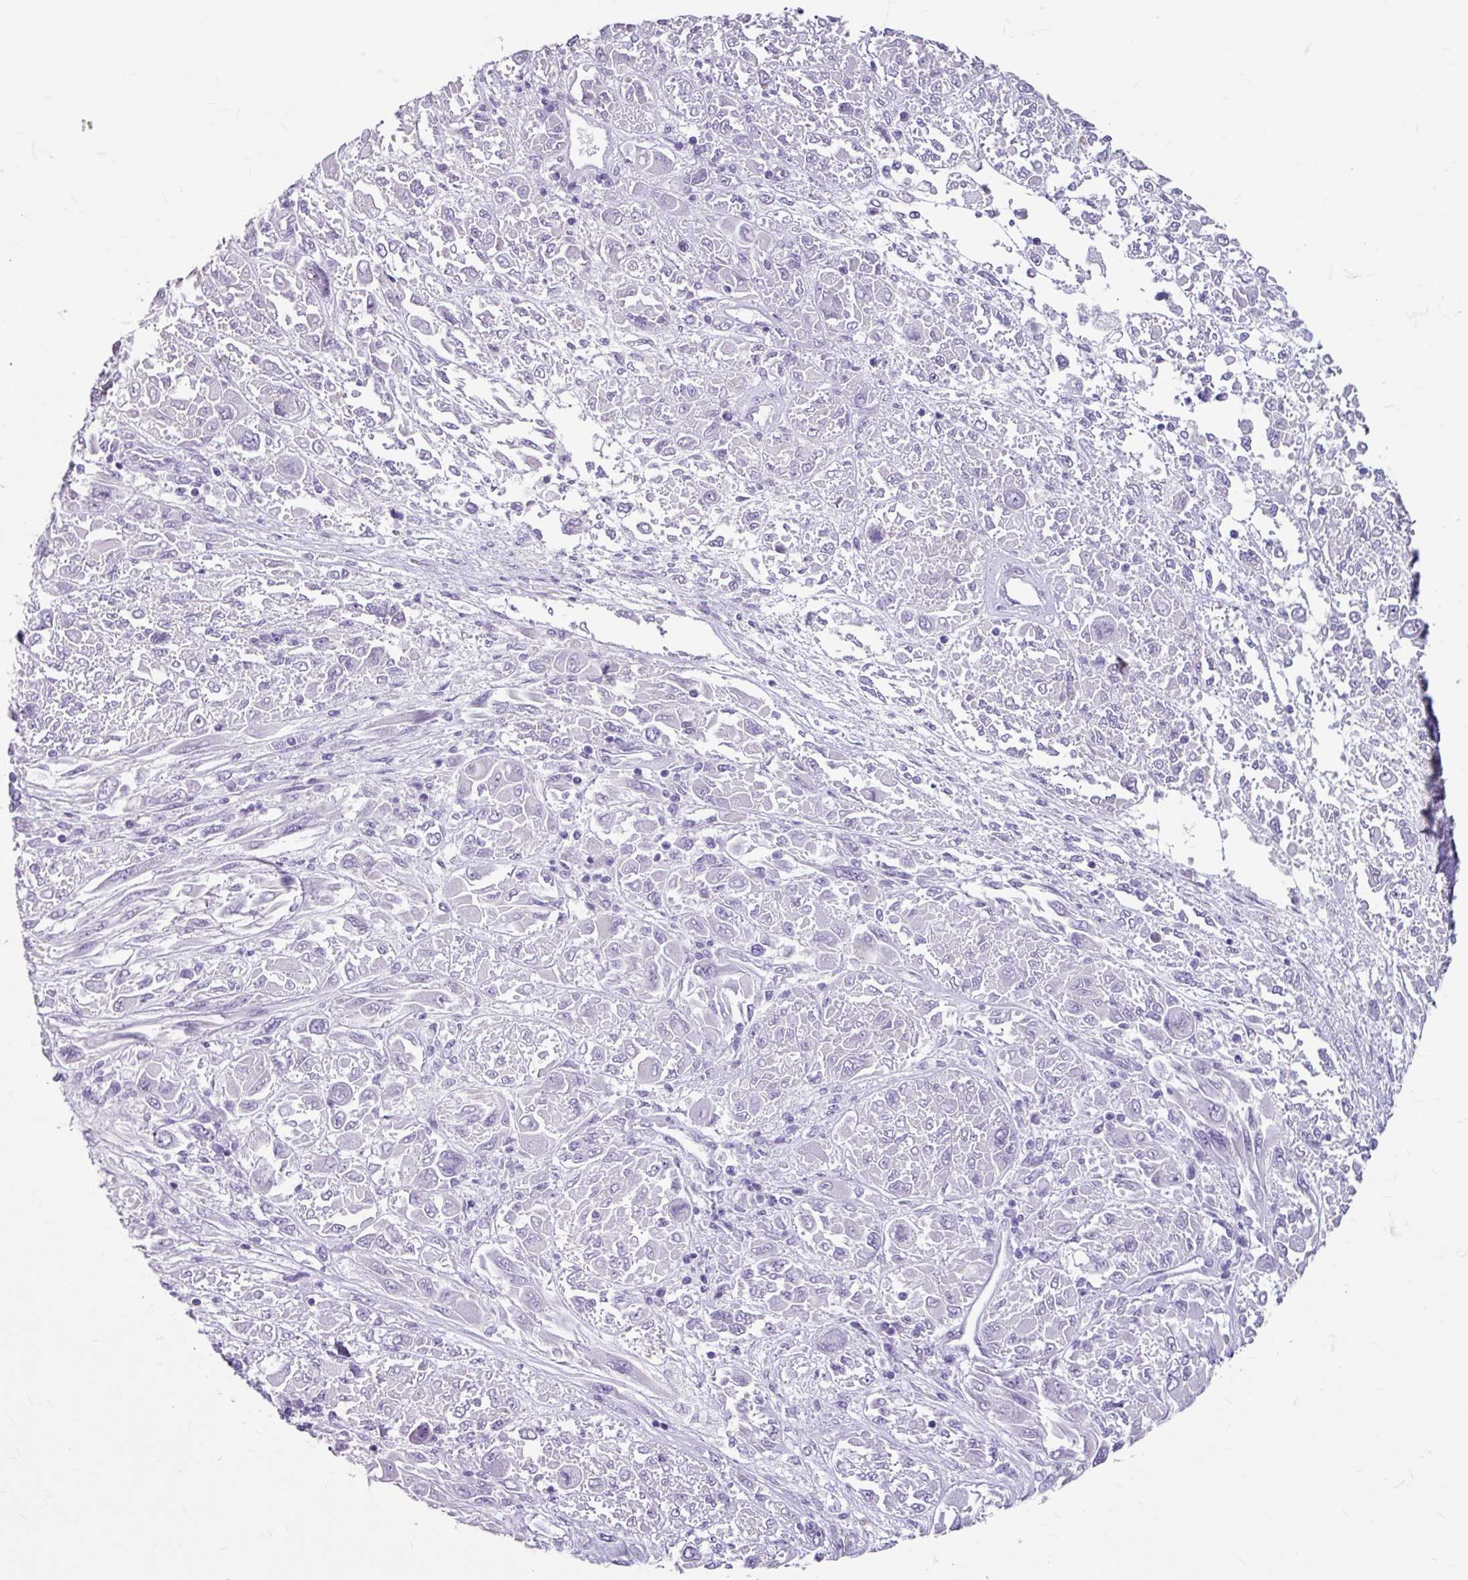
{"staining": {"intensity": "negative", "quantity": "none", "location": "none"}, "tissue": "melanoma", "cell_type": "Tumor cells", "image_type": "cancer", "snomed": [{"axis": "morphology", "description": "Malignant melanoma, NOS"}, {"axis": "topography", "description": "Skin"}], "caption": "Image shows no significant protein expression in tumor cells of melanoma. Nuclei are stained in blue.", "gene": "ANKRD1", "patient": {"sex": "female", "age": 91}}